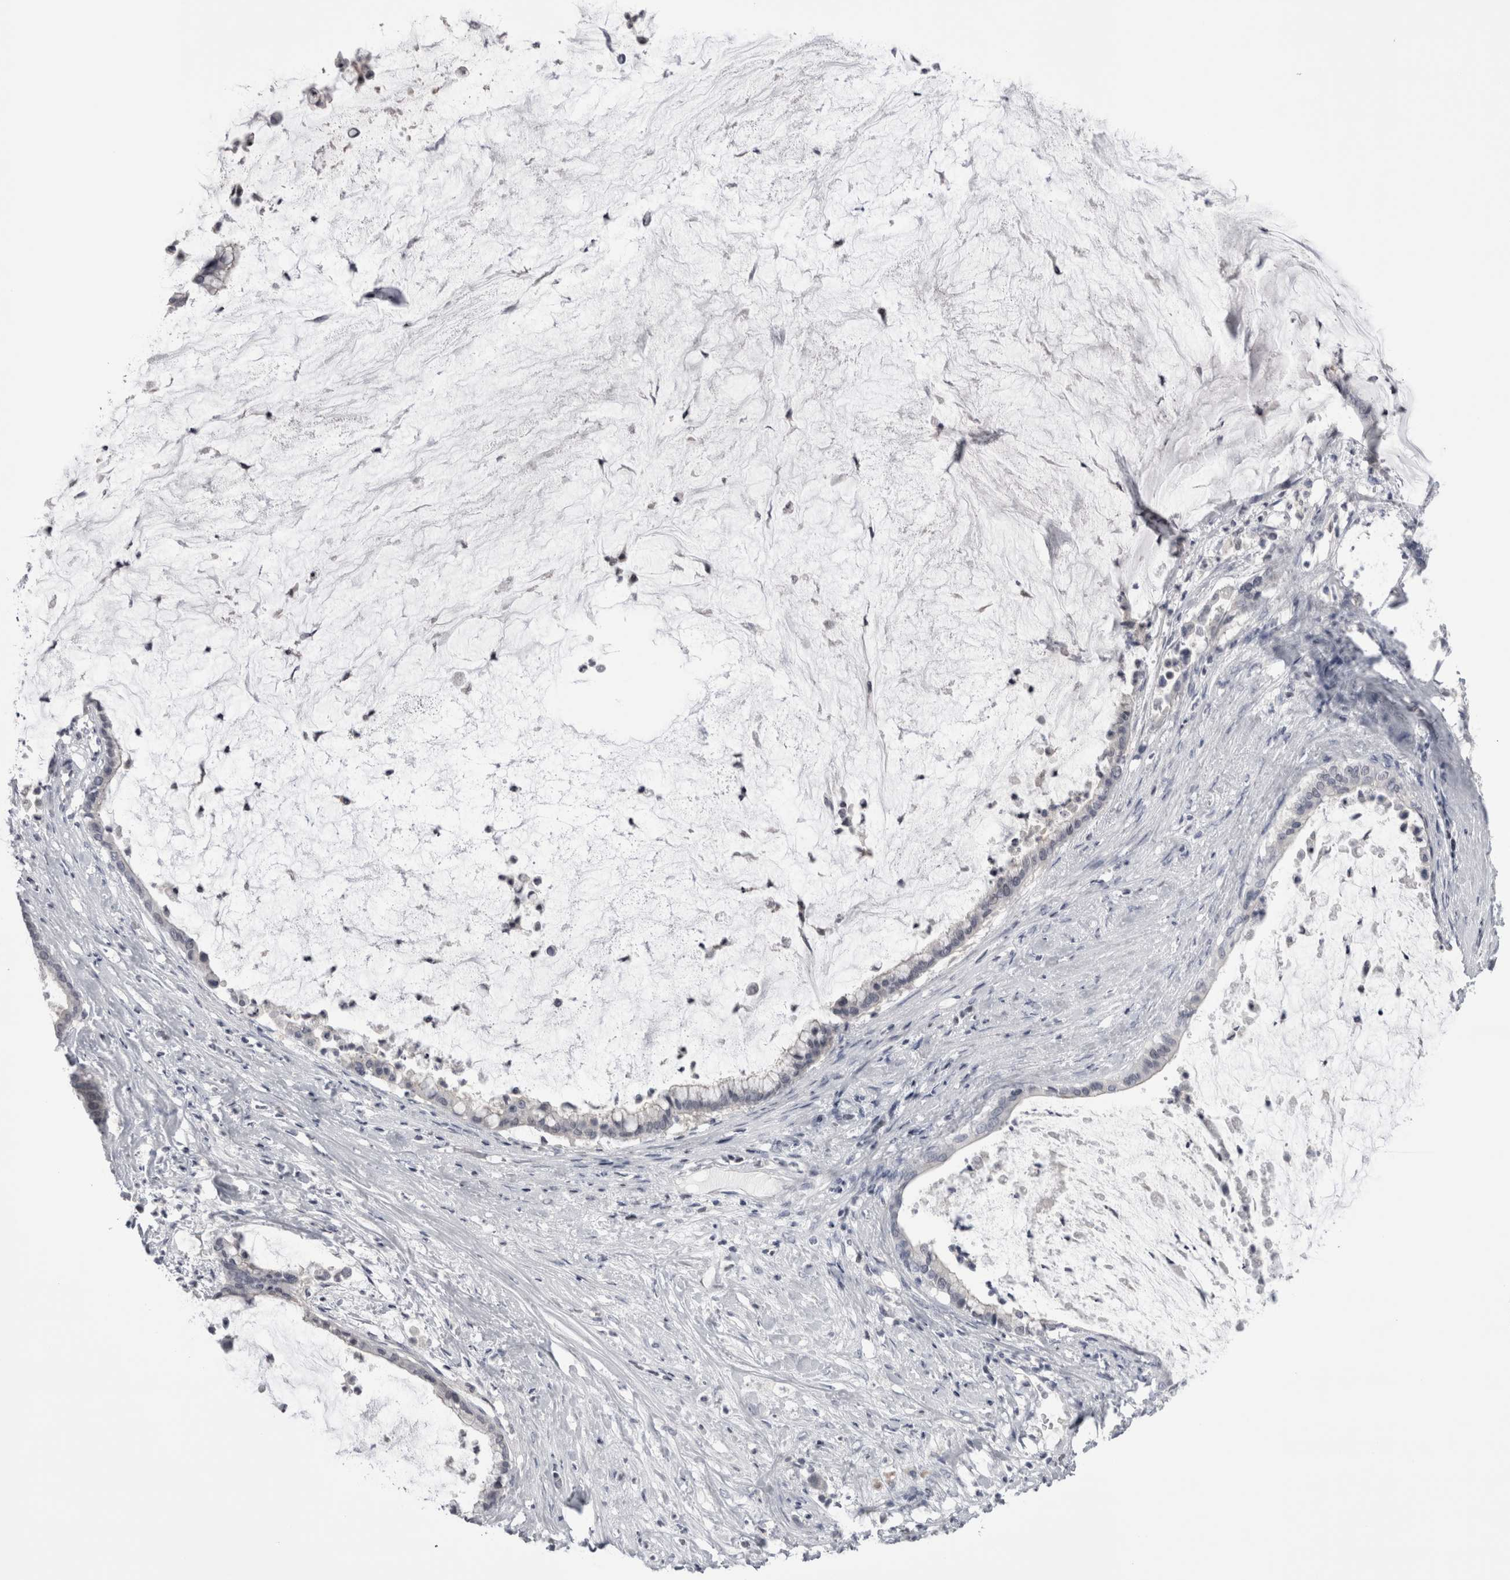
{"staining": {"intensity": "negative", "quantity": "none", "location": "none"}, "tissue": "pancreatic cancer", "cell_type": "Tumor cells", "image_type": "cancer", "snomed": [{"axis": "morphology", "description": "Adenocarcinoma, NOS"}, {"axis": "topography", "description": "Pancreas"}], "caption": "This is an immunohistochemistry histopathology image of pancreatic cancer. There is no staining in tumor cells.", "gene": "FNDC8", "patient": {"sex": "male", "age": 41}}